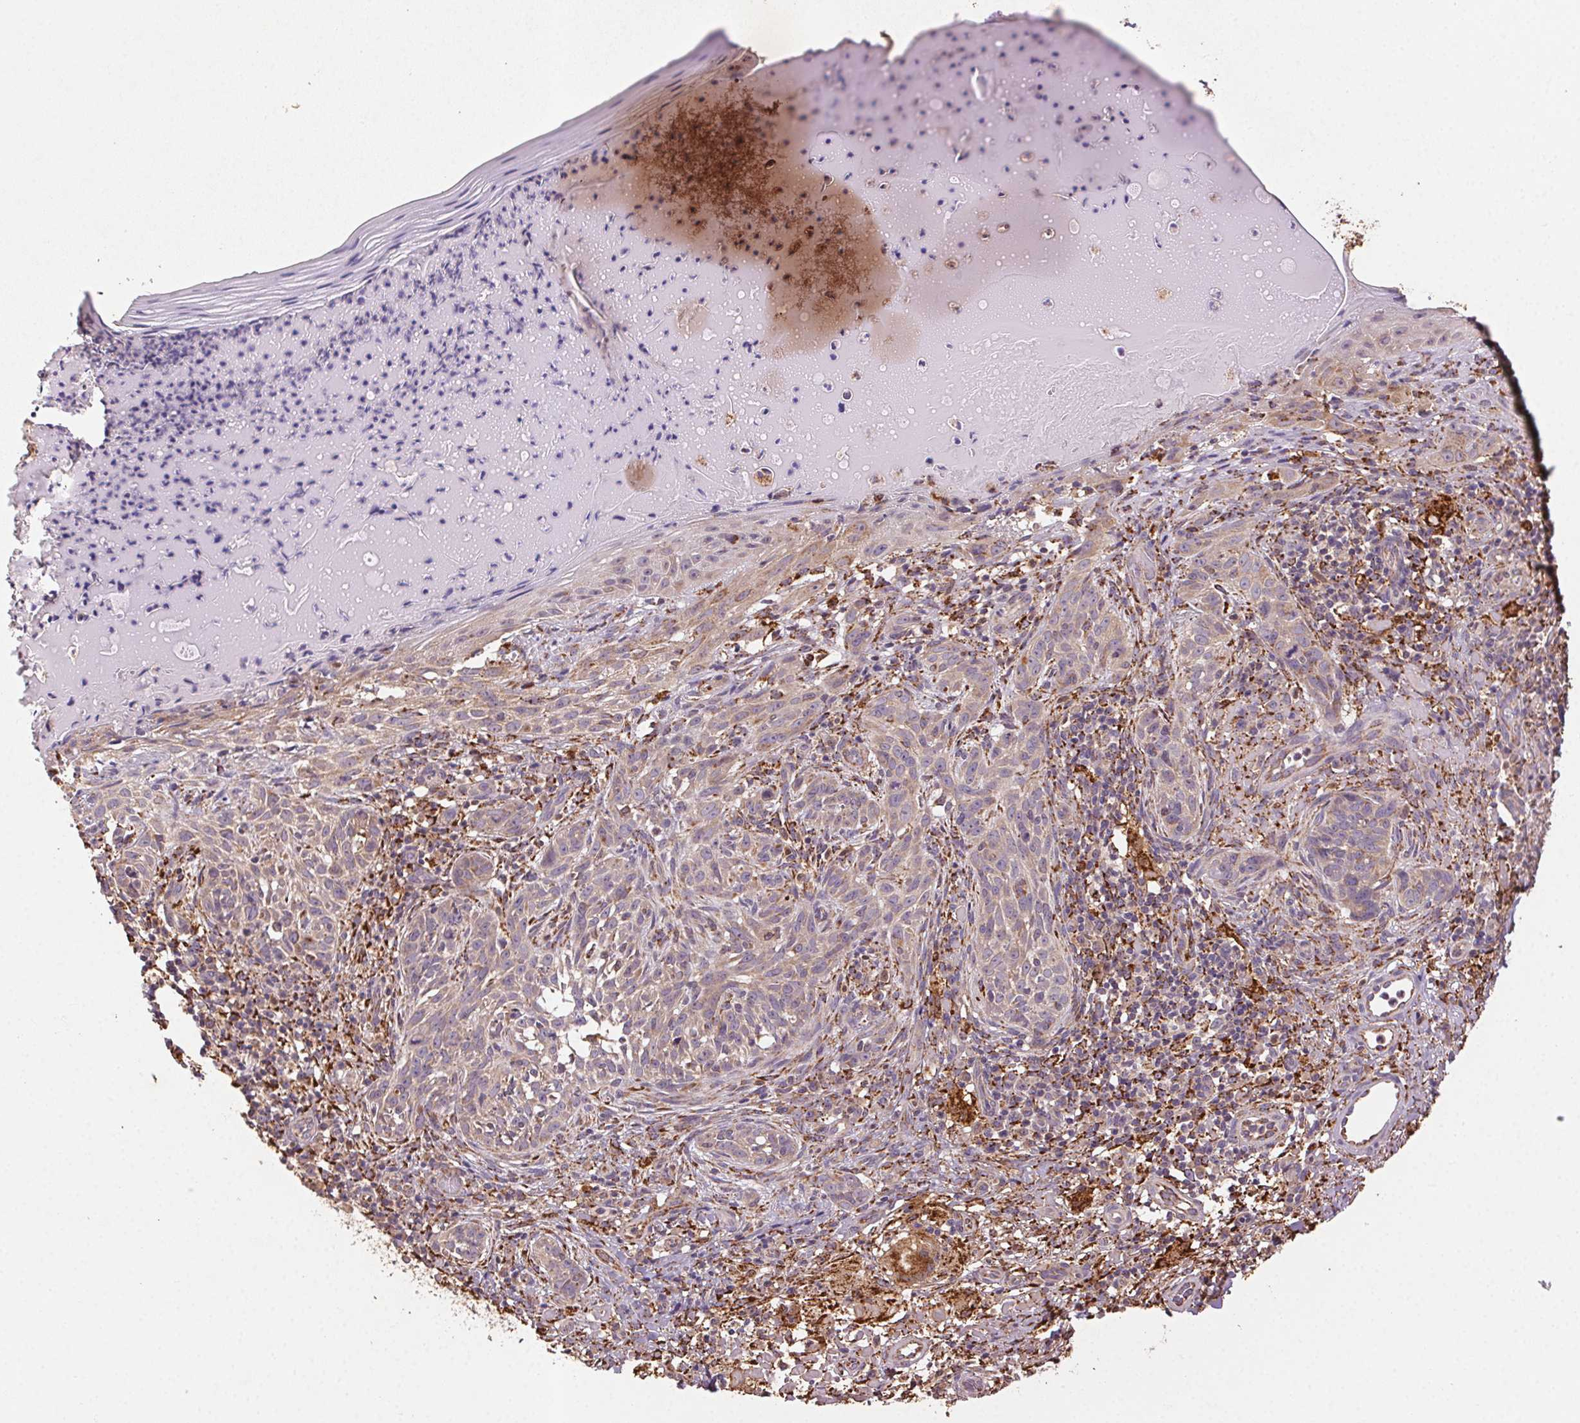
{"staining": {"intensity": "weak", "quantity": "25%-75%", "location": "cytoplasmic/membranous"}, "tissue": "skin cancer", "cell_type": "Tumor cells", "image_type": "cancer", "snomed": [{"axis": "morphology", "description": "Basal cell carcinoma"}, {"axis": "topography", "description": "Skin"}], "caption": "A low amount of weak cytoplasmic/membranous expression is seen in approximately 25%-75% of tumor cells in skin cancer (basal cell carcinoma) tissue.", "gene": "FNBP1L", "patient": {"sex": "male", "age": 88}}